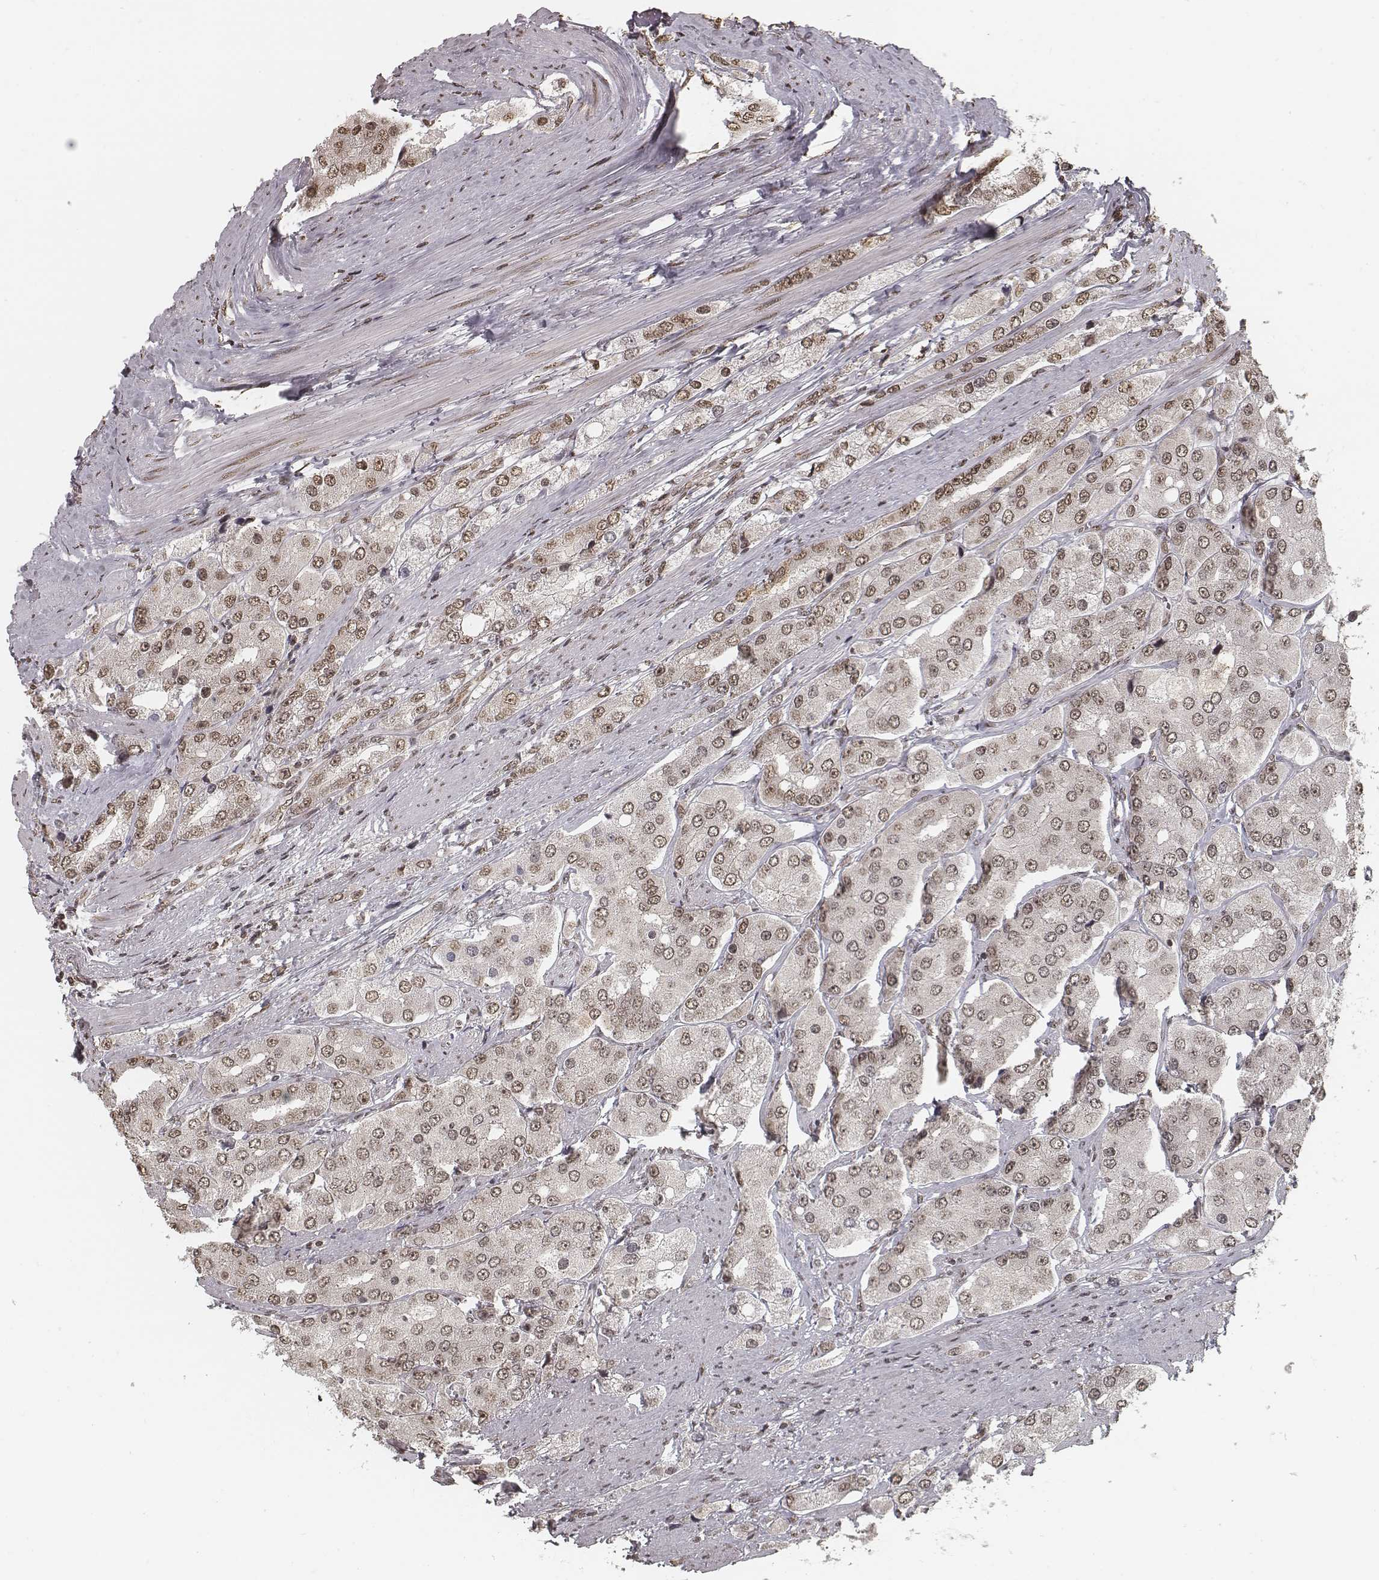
{"staining": {"intensity": "moderate", "quantity": ">75%", "location": "nuclear"}, "tissue": "prostate cancer", "cell_type": "Tumor cells", "image_type": "cancer", "snomed": [{"axis": "morphology", "description": "Adenocarcinoma, Low grade"}, {"axis": "topography", "description": "Prostate"}], "caption": "Prostate adenocarcinoma (low-grade) stained with a protein marker displays moderate staining in tumor cells.", "gene": "HMGA2", "patient": {"sex": "male", "age": 69}}